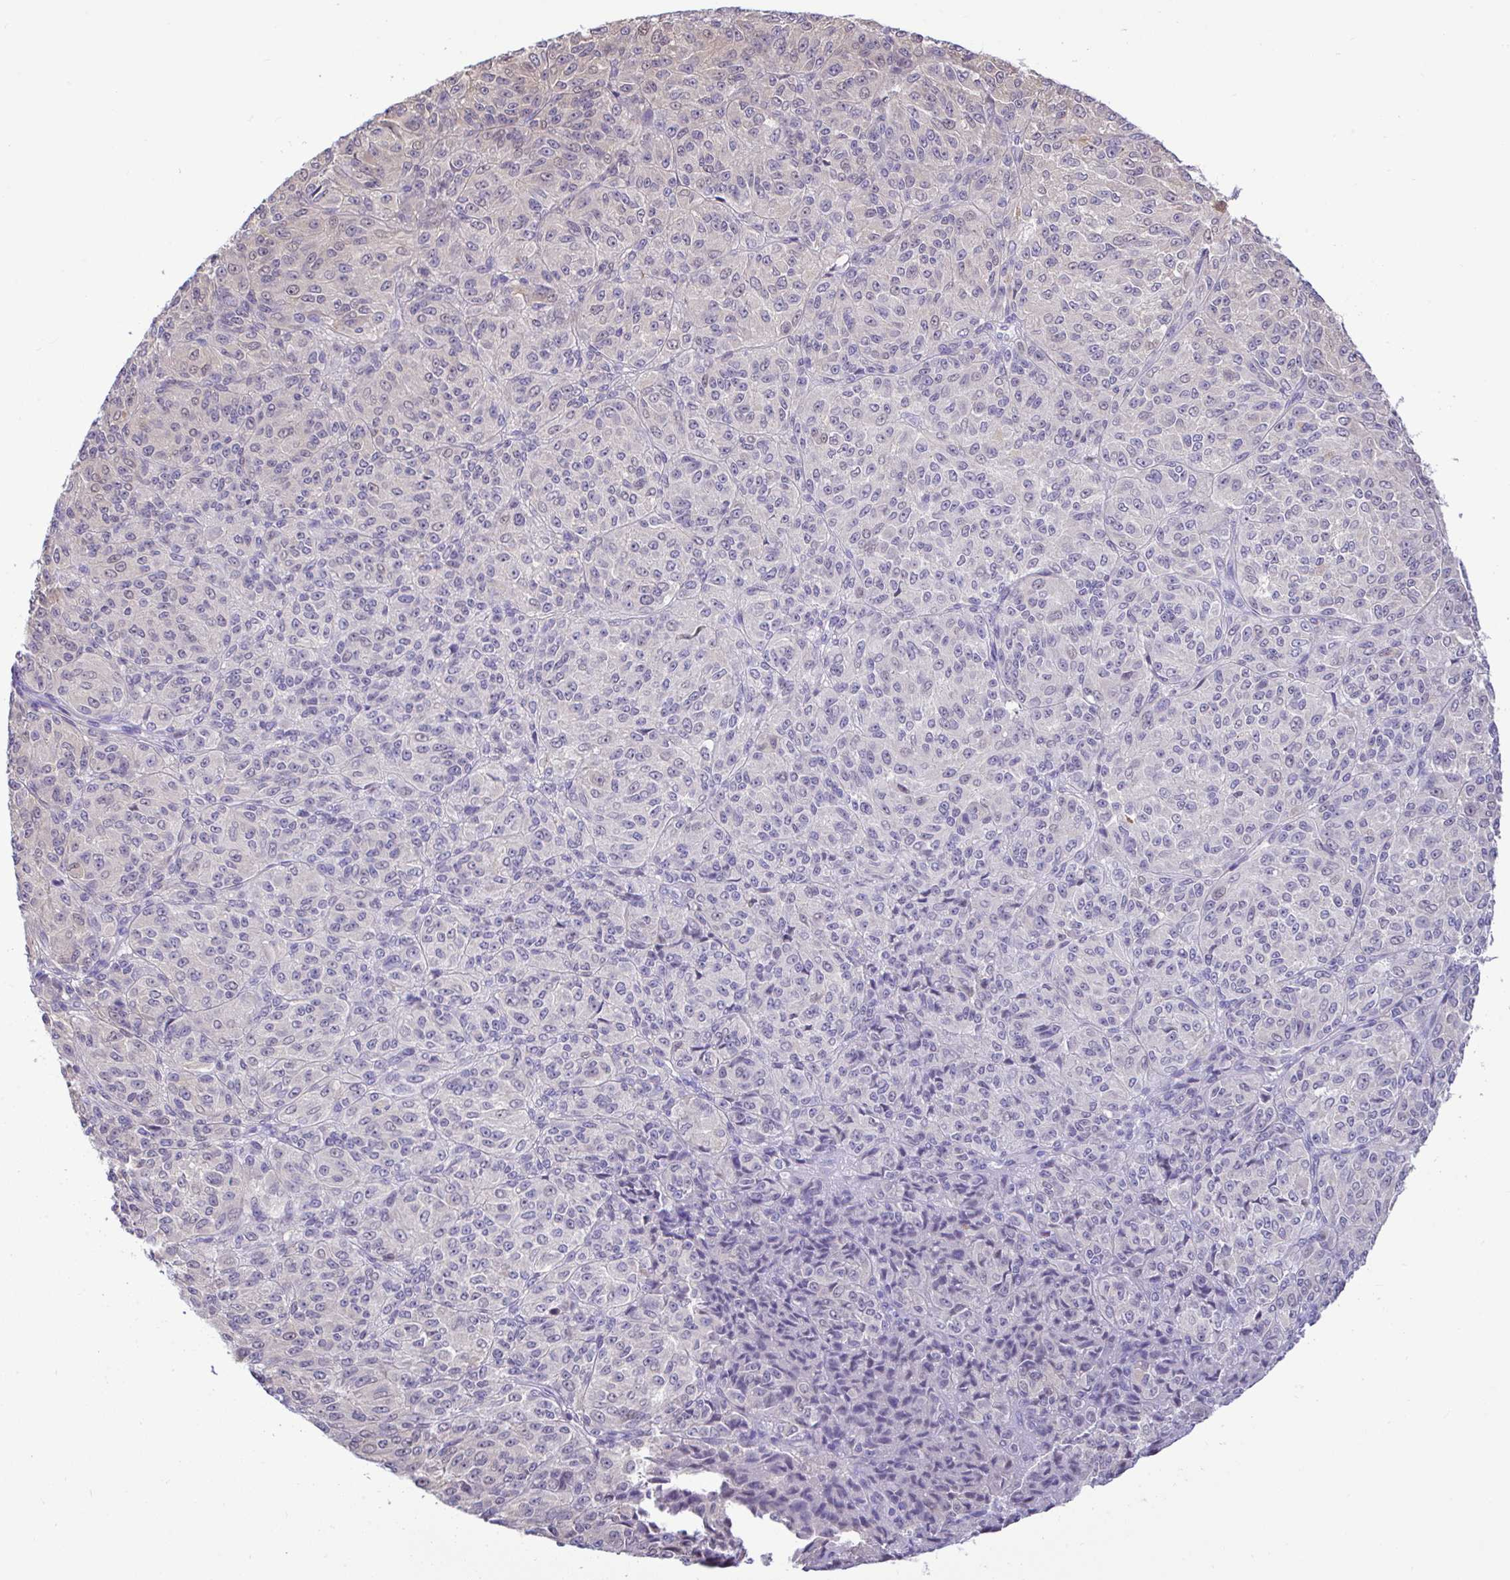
{"staining": {"intensity": "negative", "quantity": "none", "location": "none"}, "tissue": "melanoma", "cell_type": "Tumor cells", "image_type": "cancer", "snomed": [{"axis": "morphology", "description": "Malignant melanoma, Metastatic site"}, {"axis": "topography", "description": "Brain"}], "caption": "Immunohistochemical staining of melanoma exhibits no significant positivity in tumor cells.", "gene": "ZNF485", "patient": {"sex": "female", "age": 56}}